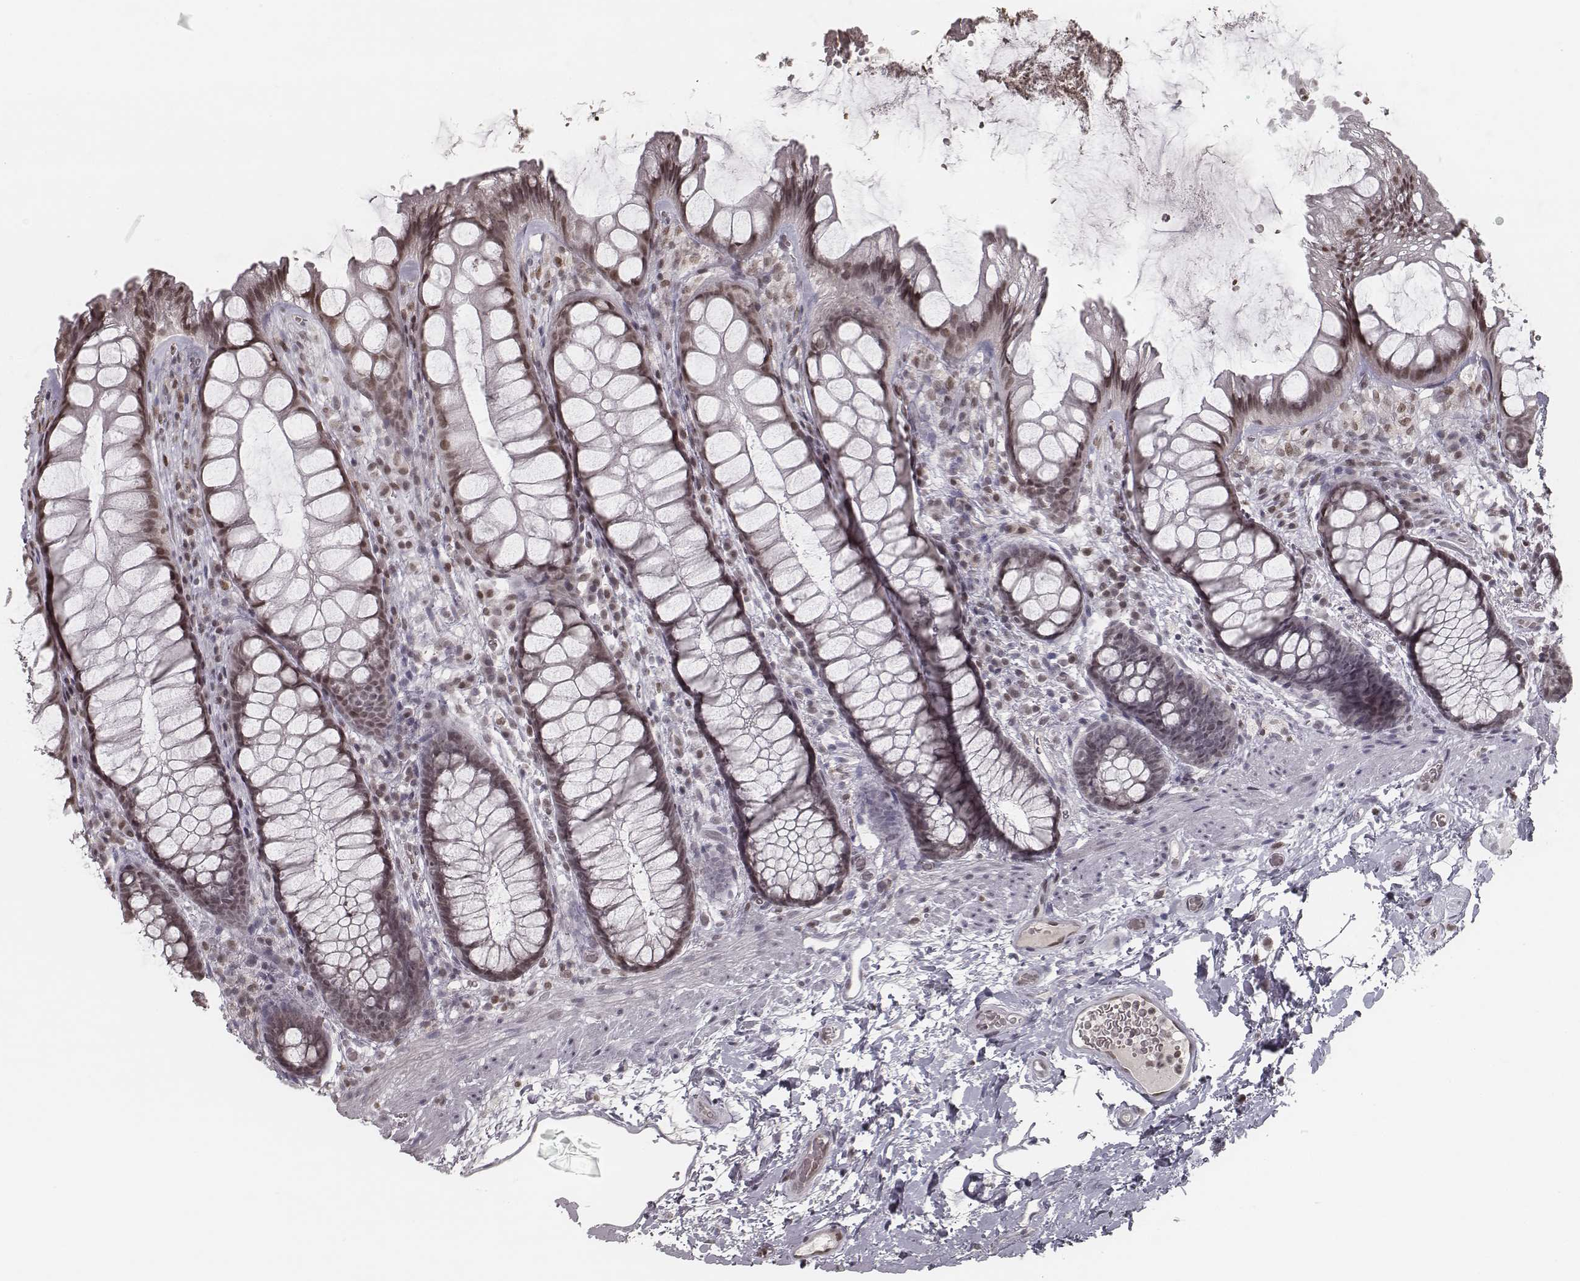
{"staining": {"intensity": "moderate", "quantity": ">75%", "location": "nuclear"}, "tissue": "rectum", "cell_type": "Glandular cells", "image_type": "normal", "snomed": [{"axis": "morphology", "description": "Normal tissue, NOS"}, {"axis": "topography", "description": "Rectum"}], "caption": "Moderate nuclear protein staining is present in approximately >75% of glandular cells in rectum.", "gene": "HMGA2", "patient": {"sex": "female", "age": 62}}